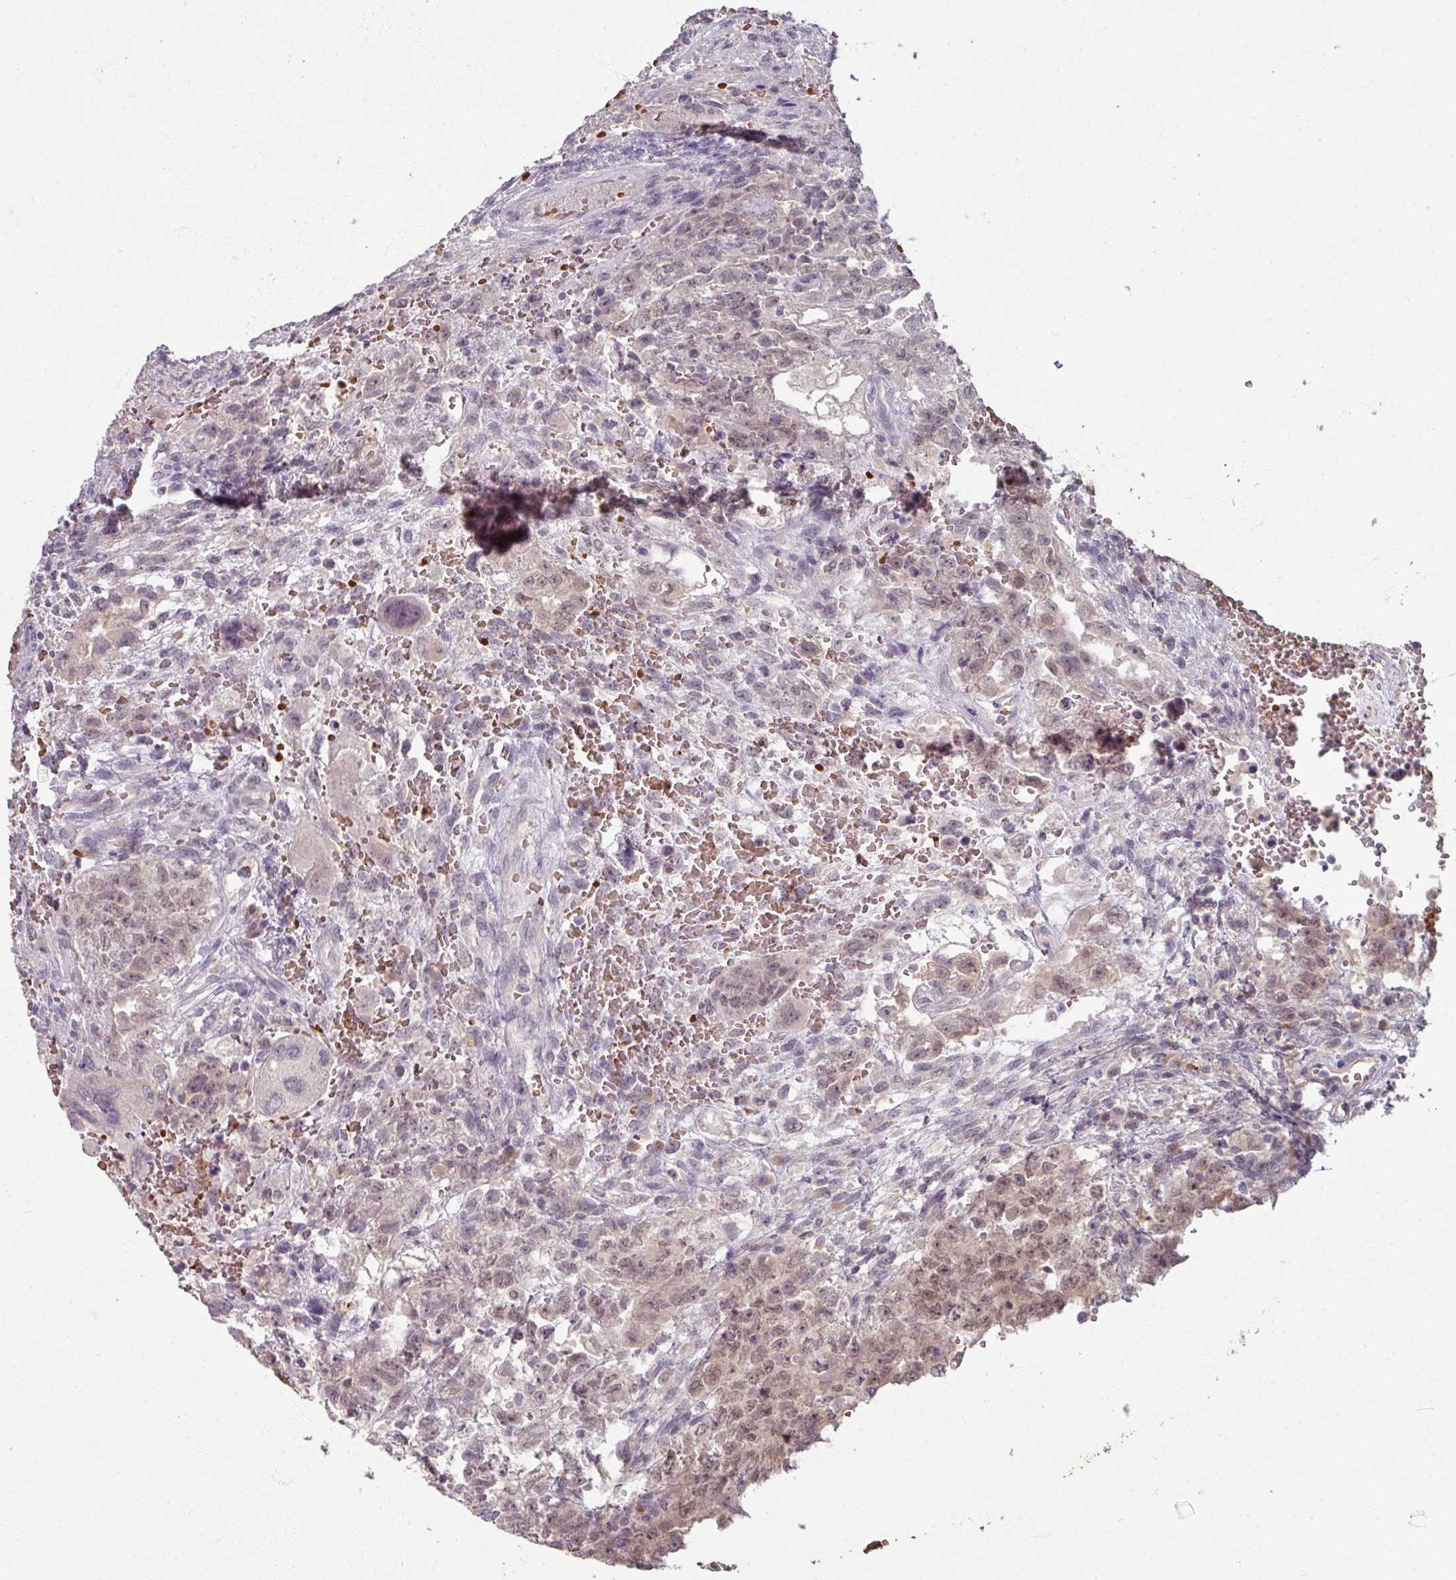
{"staining": {"intensity": "weak", "quantity": "<25%", "location": "nuclear"}, "tissue": "testis cancer", "cell_type": "Tumor cells", "image_type": "cancer", "snomed": [{"axis": "morphology", "description": "Carcinoma, Embryonal, NOS"}, {"axis": "topography", "description": "Testis"}], "caption": "Tumor cells show no significant staining in testis embryonal carcinoma.", "gene": "KMT5C", "patient": {"sex": "male", "age": 26}}